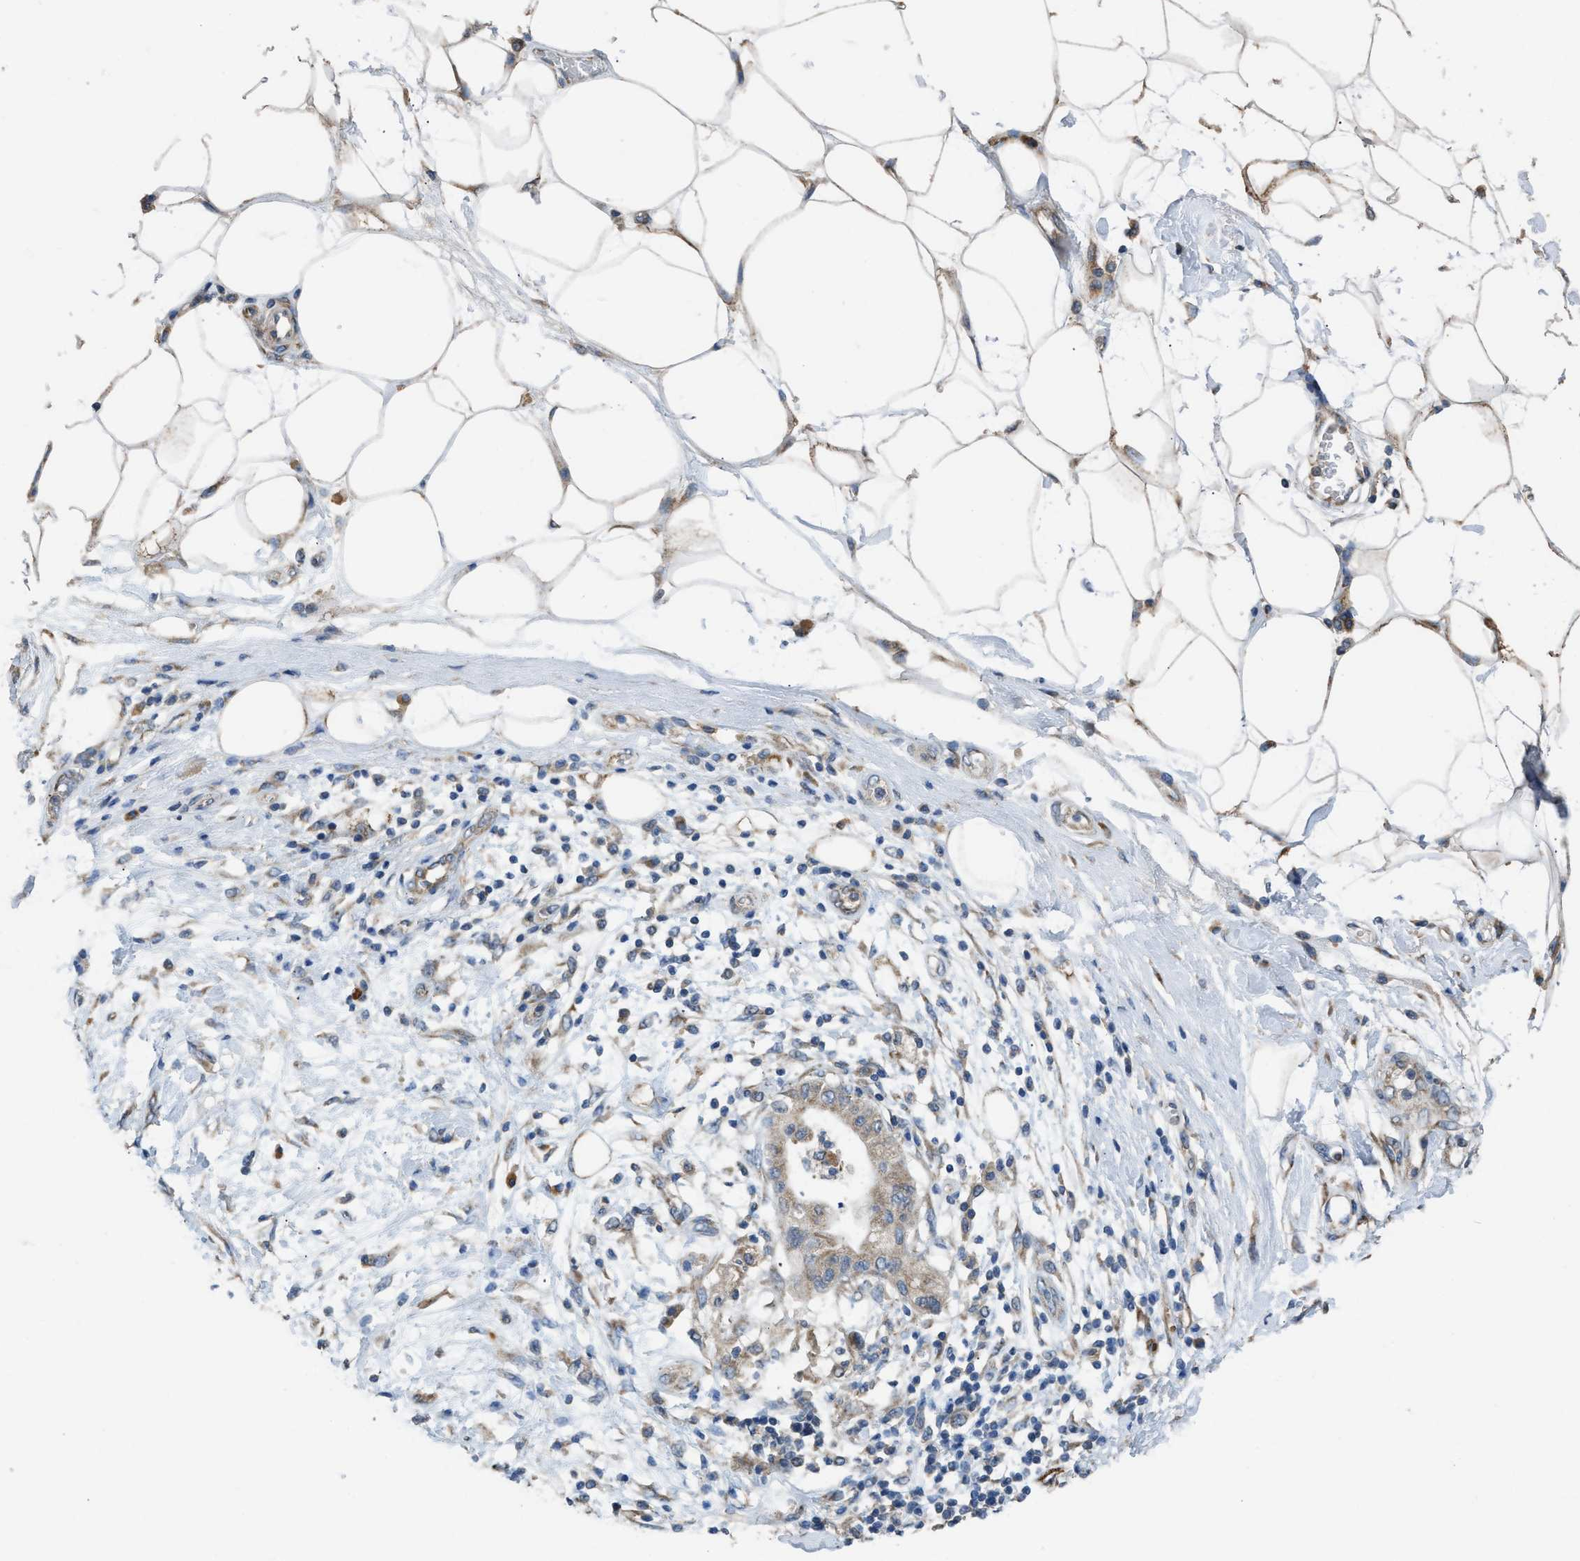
{"staining": {"intensity": "moderate", "quantity": "25%-75%", "location": "cytoplasmic/membranous"}, "tissue": "adipose tissue", "cell_type": "Adipocytes", "image_type": "normal", "snomed": [{"axis": "morphology", "description": "Normal tissue, NOS"}, {"axis": "morphology", "description": "Adenocarcinoma, NOS"}, {"axis": "topography", "description": "Duodenum"}, {"axis": "topography", "description": "Peripheral nerve tissue"}], "caption": "Unremarkable adipose tissue displays moderate cytoplasmic/membranous positivity in approximately 25%-75% of adipocytes (DAB (3,3'-diaminobenzidine) = brown stain, brightfield microscopy at high magnification)..", "gene": "TMEM150A", "patient": {"sex": "female", "age": 60}}